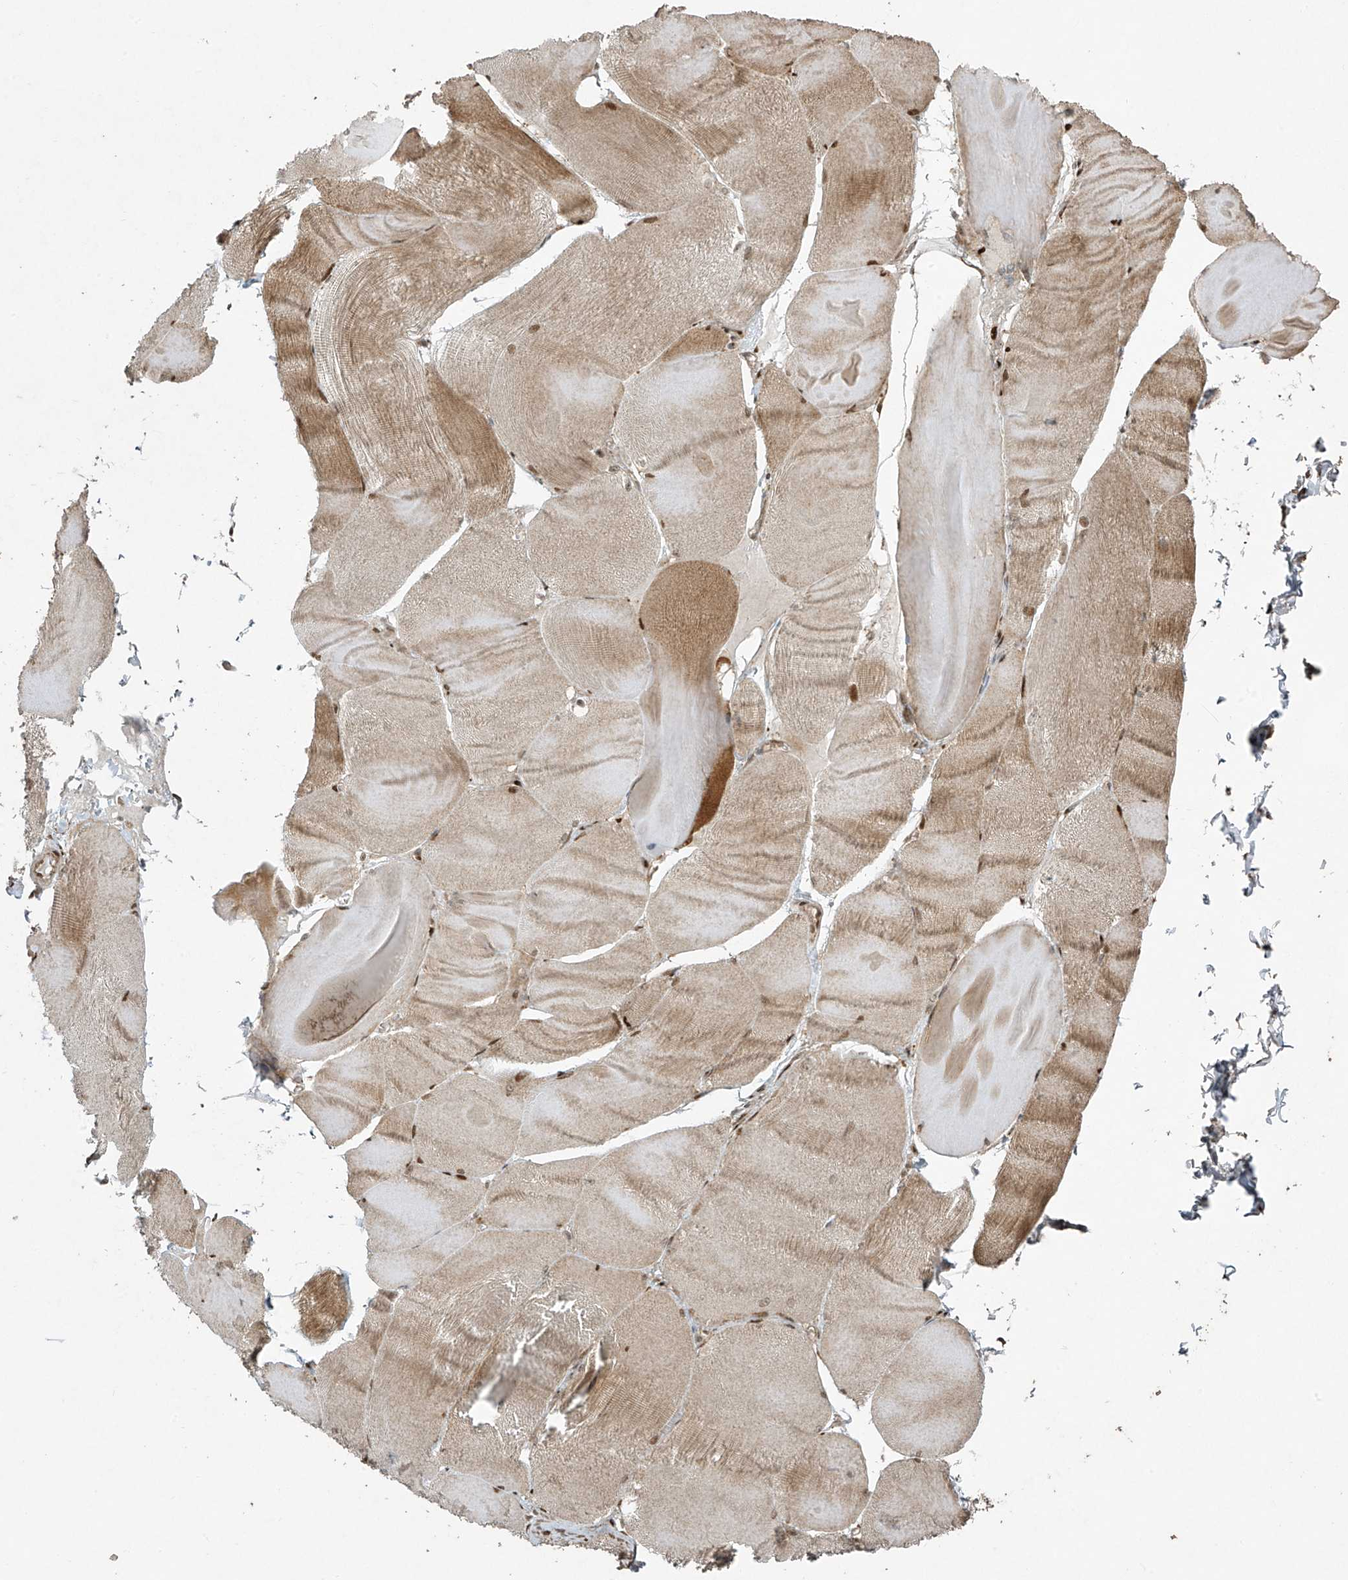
{"staining": {"intensity": "moderate", "quantity": ">75%", "location": "cytoplasmic/membranous,nuclear"}, "tissue": "skeletal muscle", "cell_type": "Myocytes", "image_type": "normal", "snomed": [{"axis": "morphology", "description": "Normal tissue, NOS"}, {"axis": "morphology", "description": "Basal cell carcinoma"}, {"axis": "topography", "description": "Skeletal muscle"}], "caption": "Protein expression analysis of unremarkable human skeletal muscle reveals moderate cytoplasmic/membranous,nuclear positivity in approximately >75% of myocytes.", "gene": "TTC22", "patient": {"sex": "female", "age": 64}}